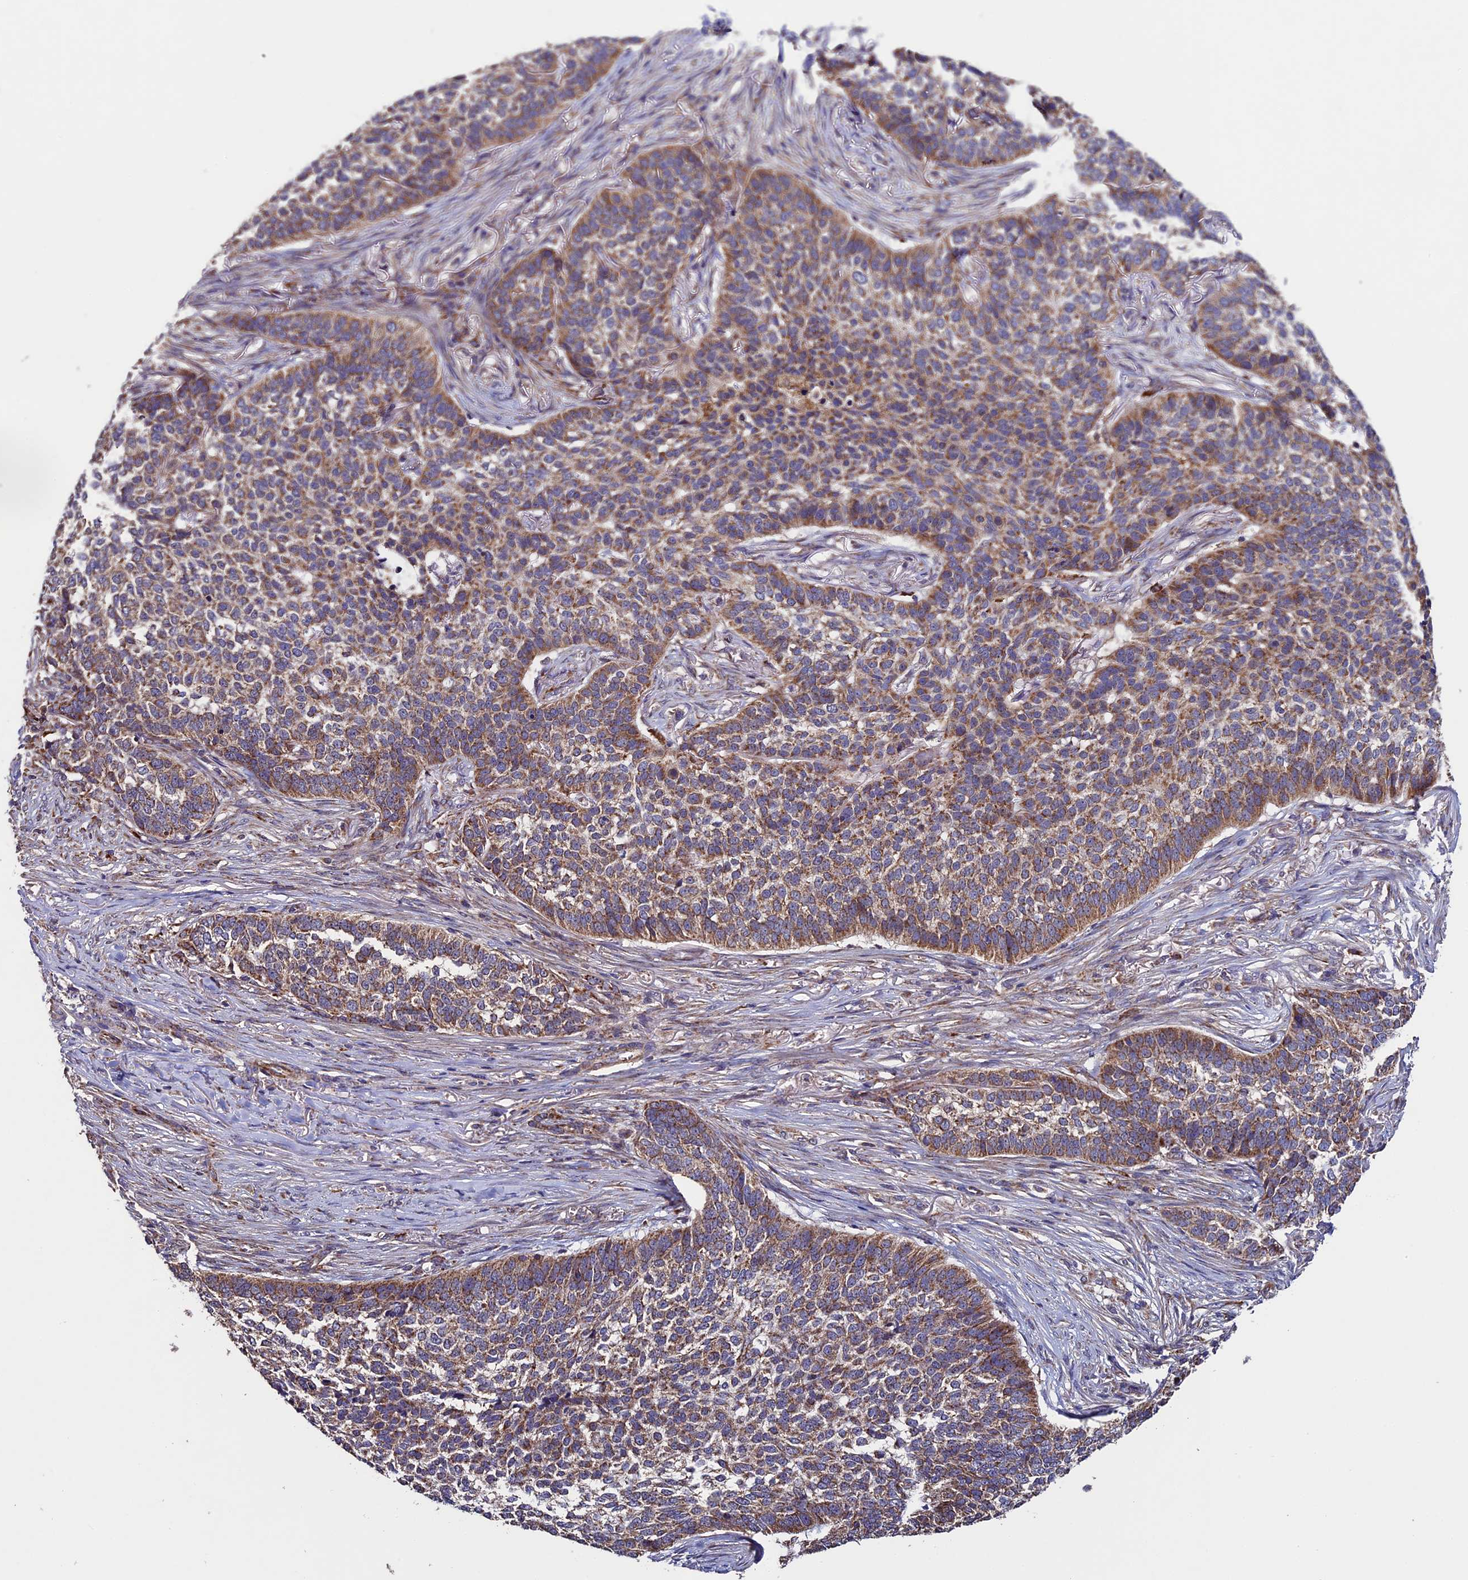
{"staining": {"intensity": "moderate", "quantity": ">75%", "location": "cytoplasmic/membranous"}, "tissue": "skin cancer", "cell_type": "Tumor cells", "image_type": "cancer", "snomed": [{"axis": "morphology", "description": "Basal cell carcinoma"}, {"axis": "topography", "description": "Skin"}], "caption": "Protein analysis of skin cancer tissue exhibits moderate cytoplasmic/membranous expression in about >75% of tumor cells. The protein of interest is shown in brown color, while the nuclei are stained blue.", "gene": "RNF17", "patient": {"sex": "male", "age": 85}}